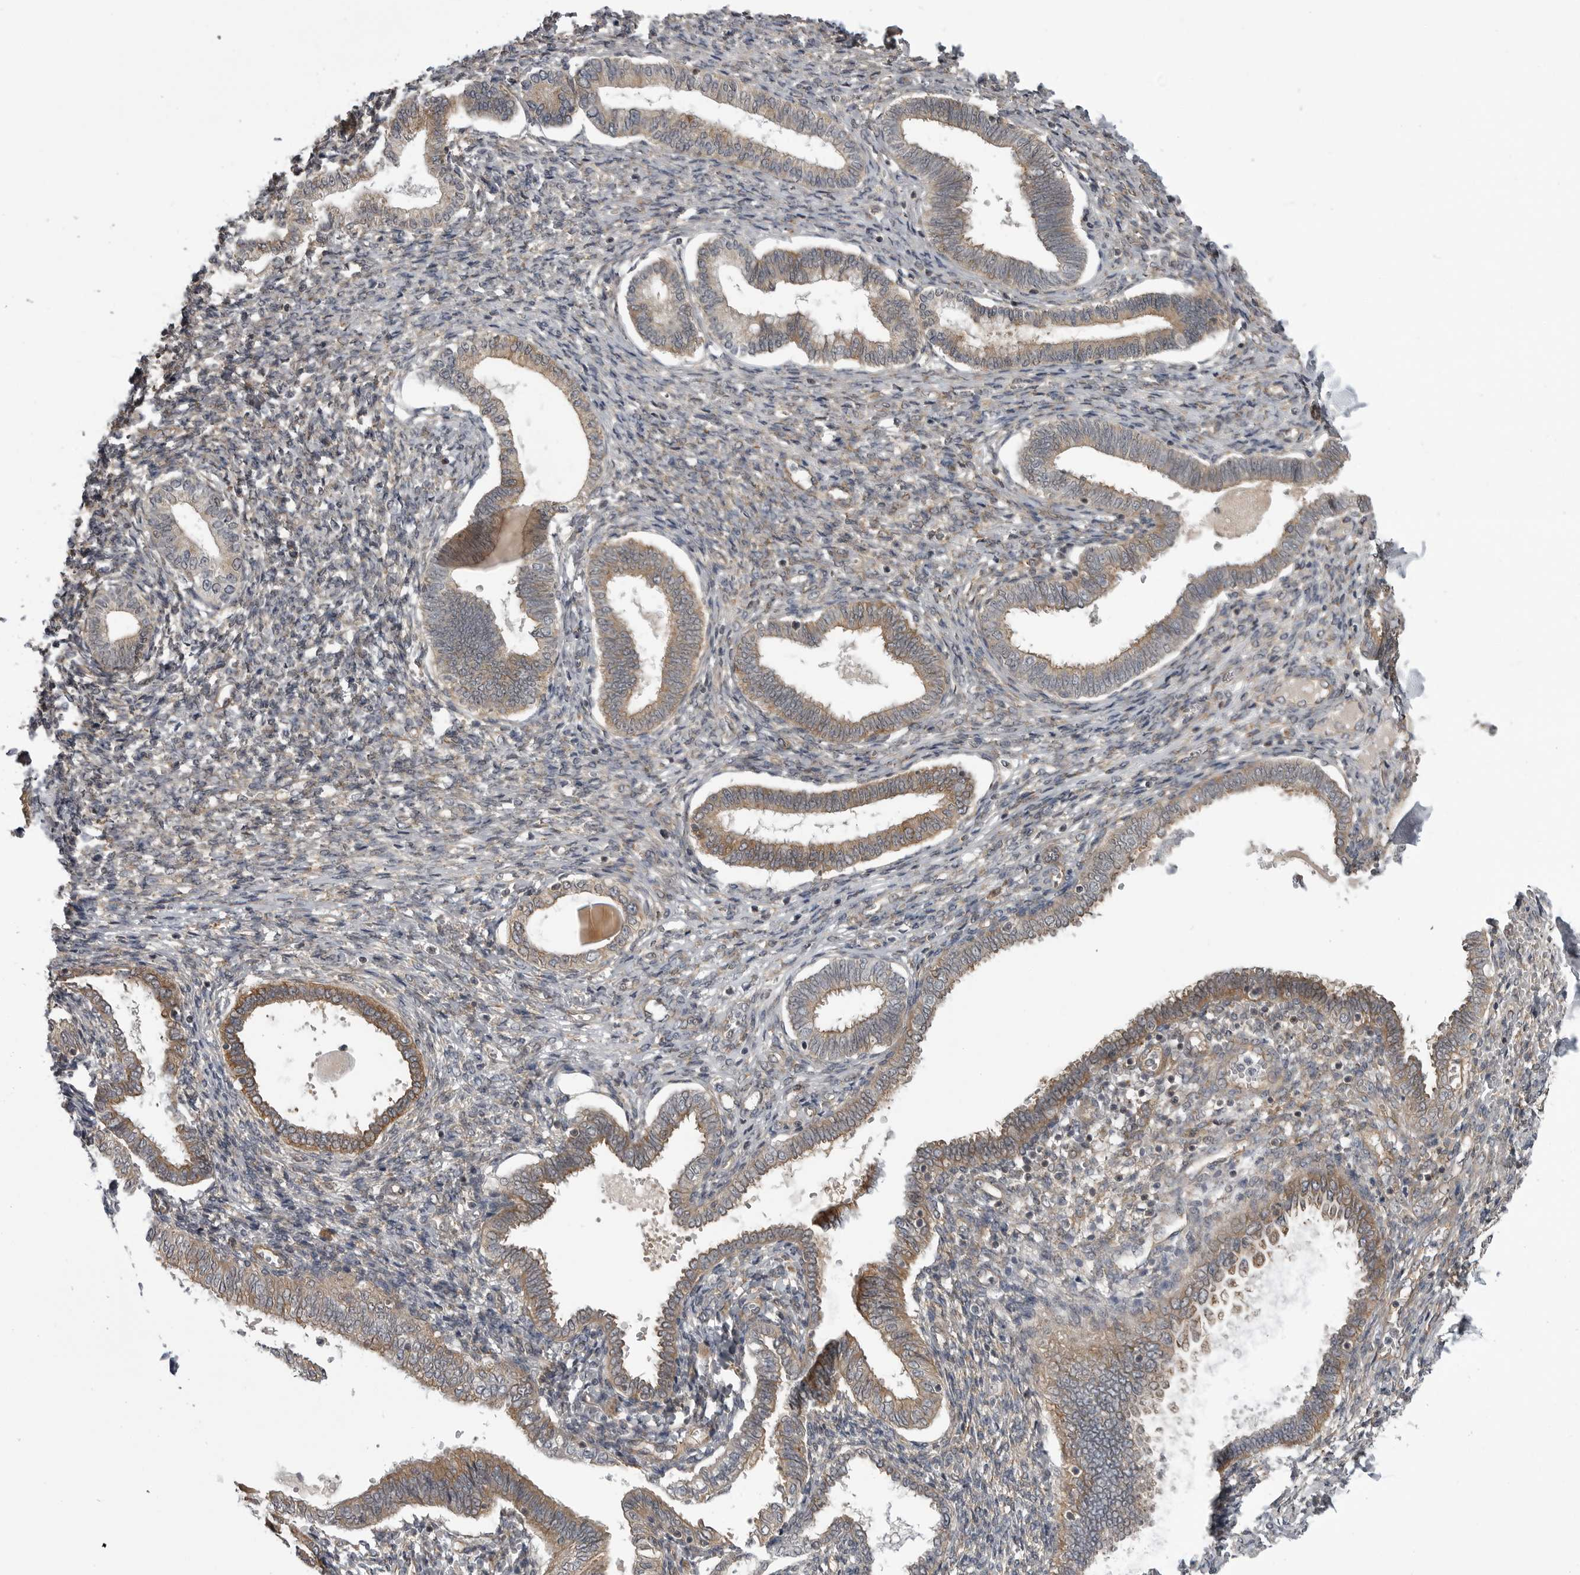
{"staining": {"intensity": "negative", "quantity": "none", "location": "none"}, "tissue": "endometrium", "cell_type": "Cells in endometrial stroma", "image_type": "normal", "snomed": [{"axis": "morphology", "description": "Normal tissue, NOS"}, {"axis": "topography", "description": "Endometrium"}], "caption": "Endometrium was stained to show a protein in brown. There is no significant positivity in cells in endometrial stroma. The staining was performed using DAB to visualize the protein expression in brown, while the nuclei were stained in blue with hematoxylin (Magnification: 20x).", "gene": "LRRC45", "patient": {"sex": "female", "age": 77}}